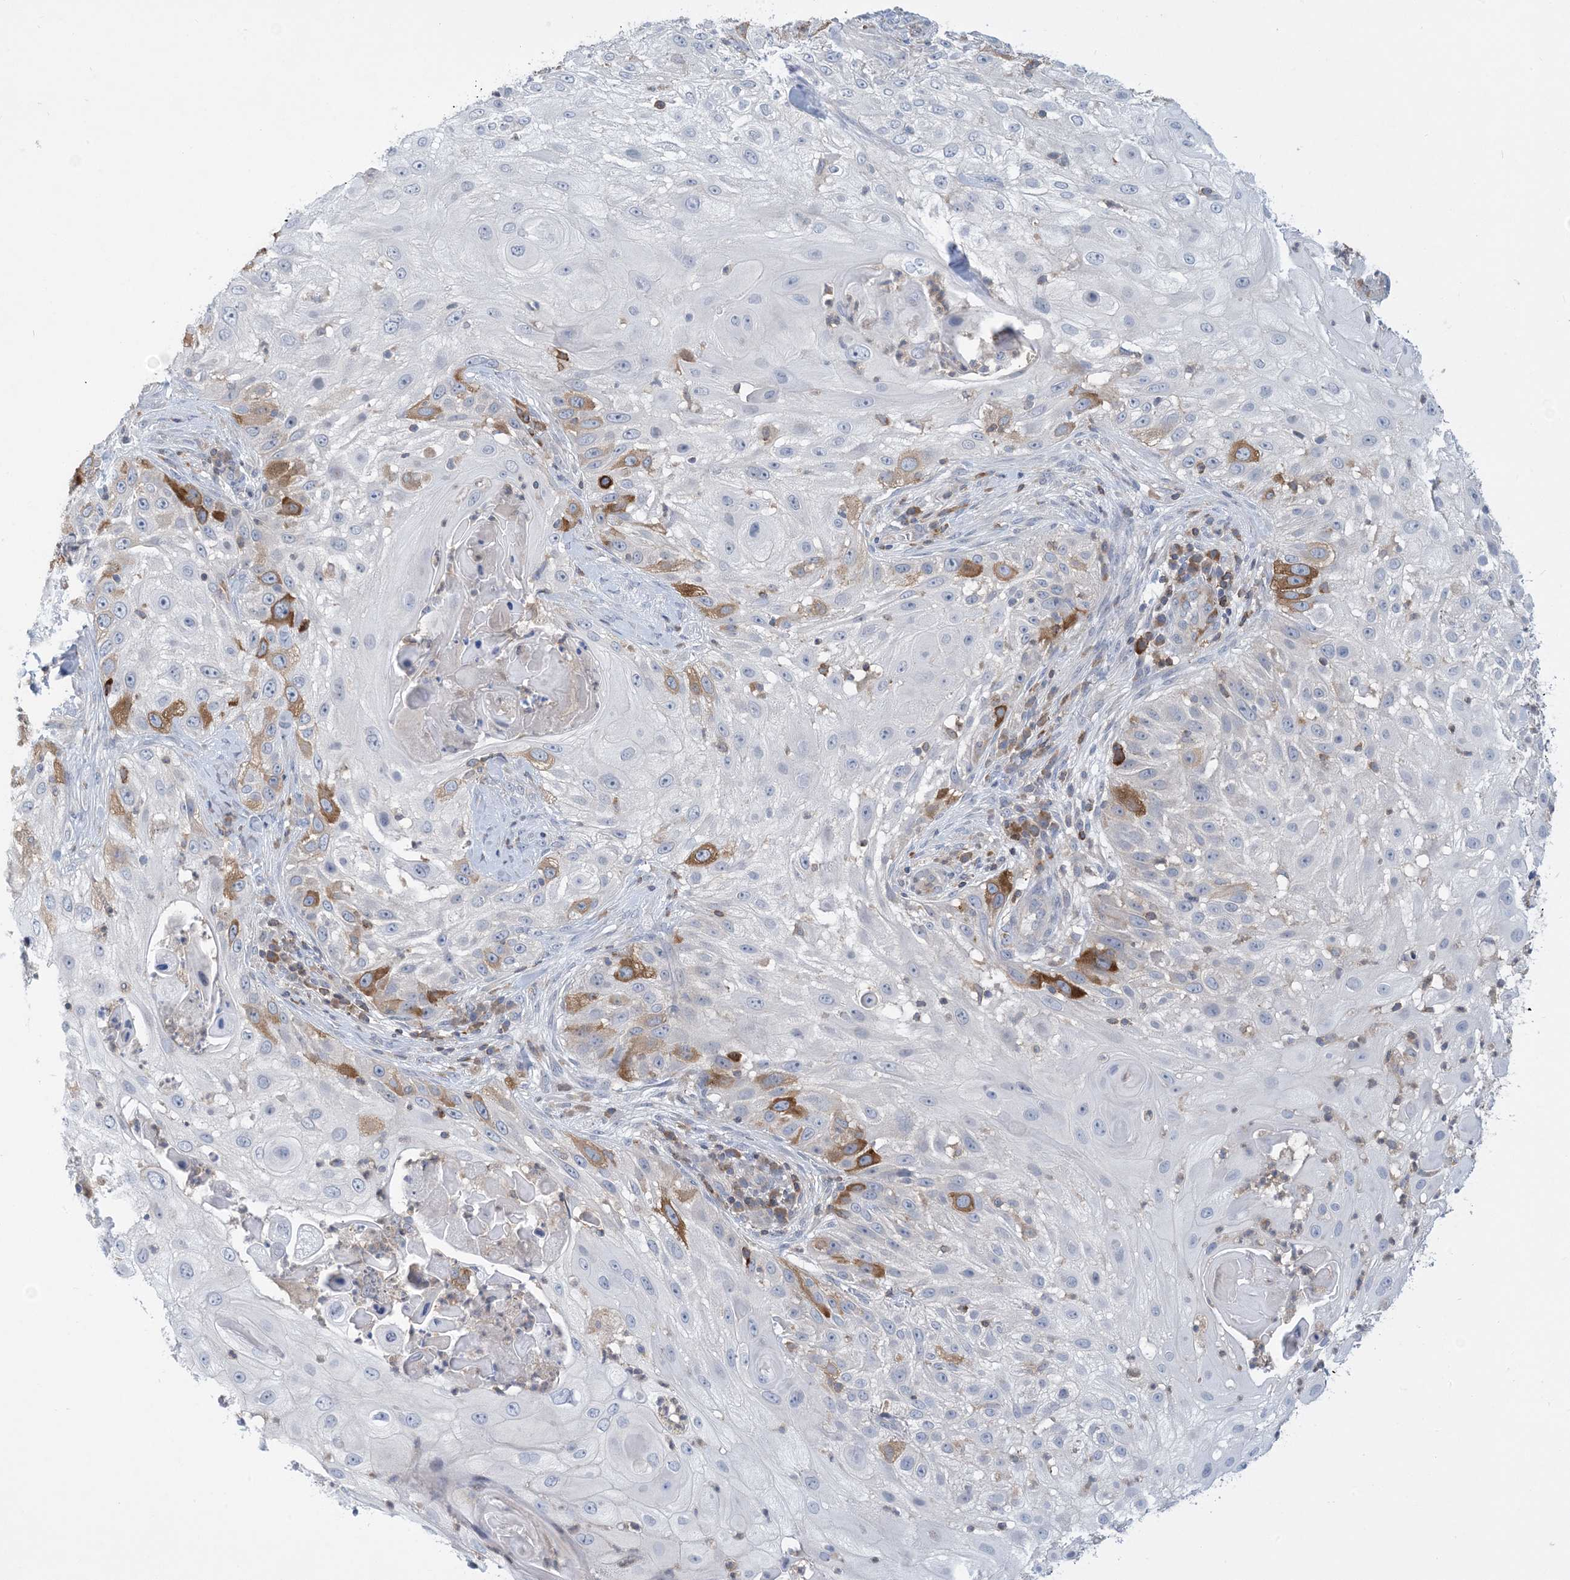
{"staining": {"intensity": "moderate", "quantity": "<25%", "location": "cytoplasmic/membranous"}, "tissue": "skin cancer", "cell_type": "Tumor cells", "image_type": "cancer", "snomed": [{"axis": "morphology", "description": "Squamous cell carcinoma, NOS"}, {"axis": "topography", "description": "Skin"}], "caption": "A low amount of moderate cytoplasmic/membranous expression is present in approximately <25% of tumor cells in skin cancer tissue. (brown staining indicates protein expression, while blue staining denotes nuclei).", "gene": "AOC1", "patient": {"sex": "female", "age": 44}}